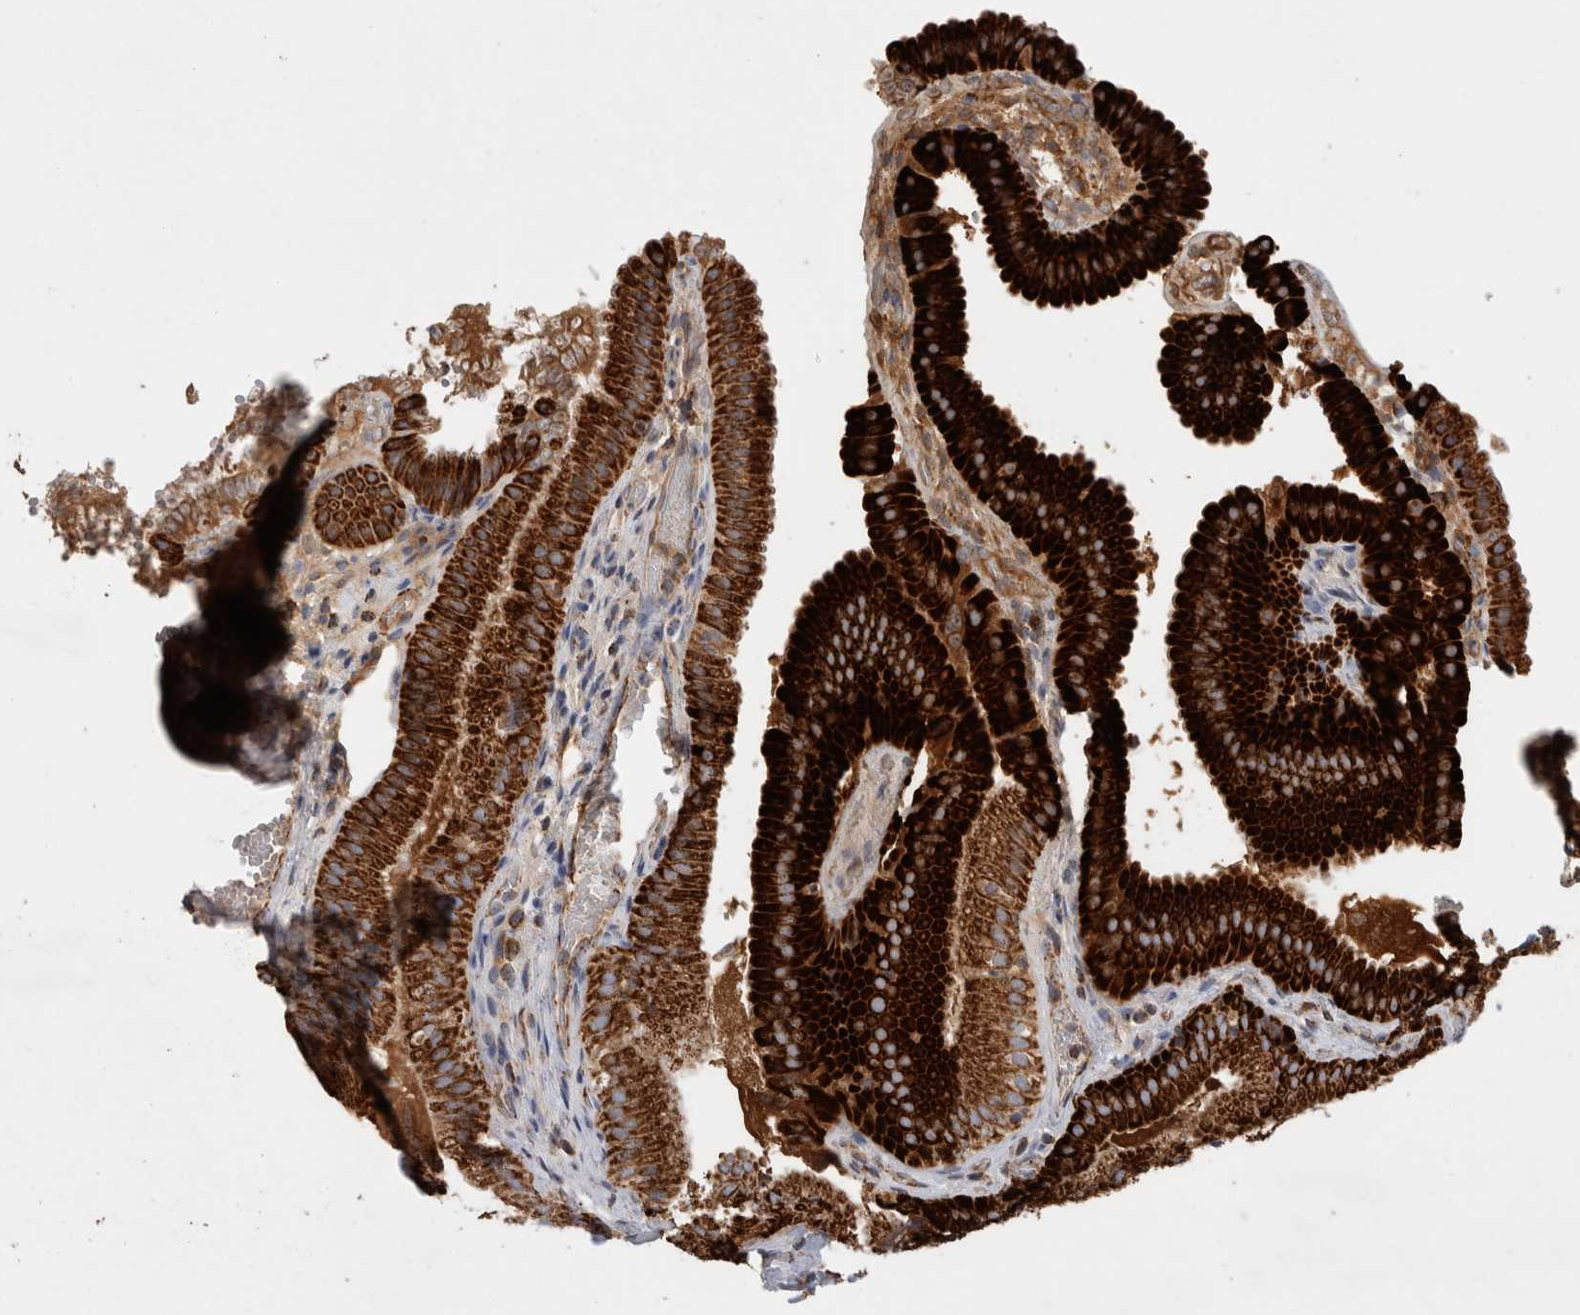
{"staining": {"intensity": "strong", "quantity": ">75%", "location": "cytoplasmic/membranous"}, "tissue": "gallbladder", "cell_type": "Glandular cells", "image_type": "normal", "snomed": [{"axis": "morphology", "description": "Normal tissue, NOS"}, {"axis": "topography", "description": "Gallbladder"}], "caption": "Strong cytoplasmic/membranous expression is seen in approximately >75% of glandular cells in unremarkable gallbladder.", "gene": "IARS2", "patient": {"sex": "female", "age": 30}}